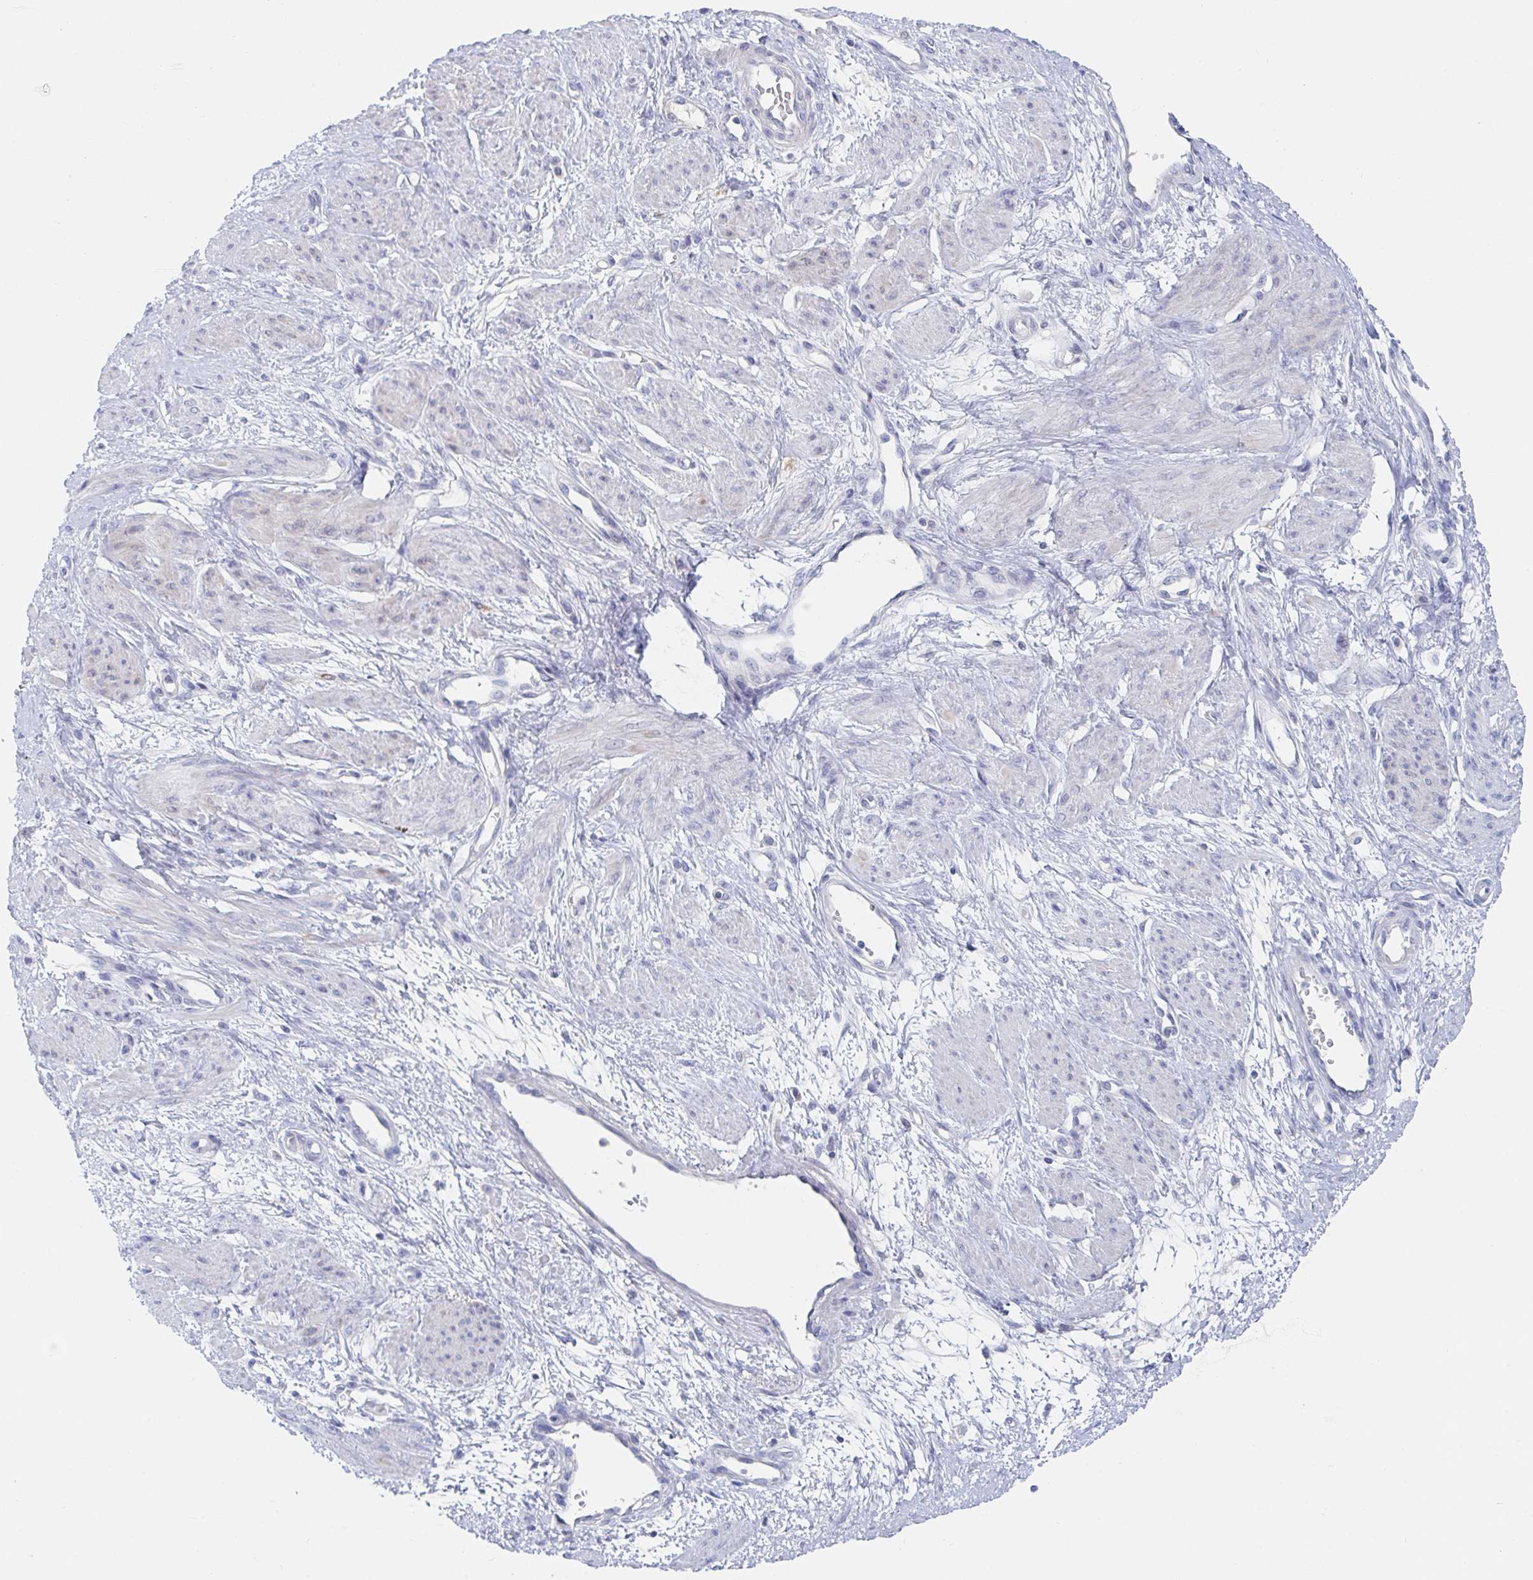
{"staining": {"intensity": "negative", "quantity": "none", "location": "none"}, "tissue": "smooth muscle", "cell_type": "Smooth muscle cells", "image_type": "normal", "snomed": [{"axis": "morphology", "description": "Normal tissue, NOS"}, {"axis": "topography", "description": "Smooth muscle"}, {"axis": "topography", "description": "Uterus"}], "caption": "This is an immunohistochemistry (IHC) photomicrograph of unremarkable smooth muscle. There is no expression in smooth muscle cells.", "gene": "ZNF100", "patient": {"sex": "female", "age": 39}}